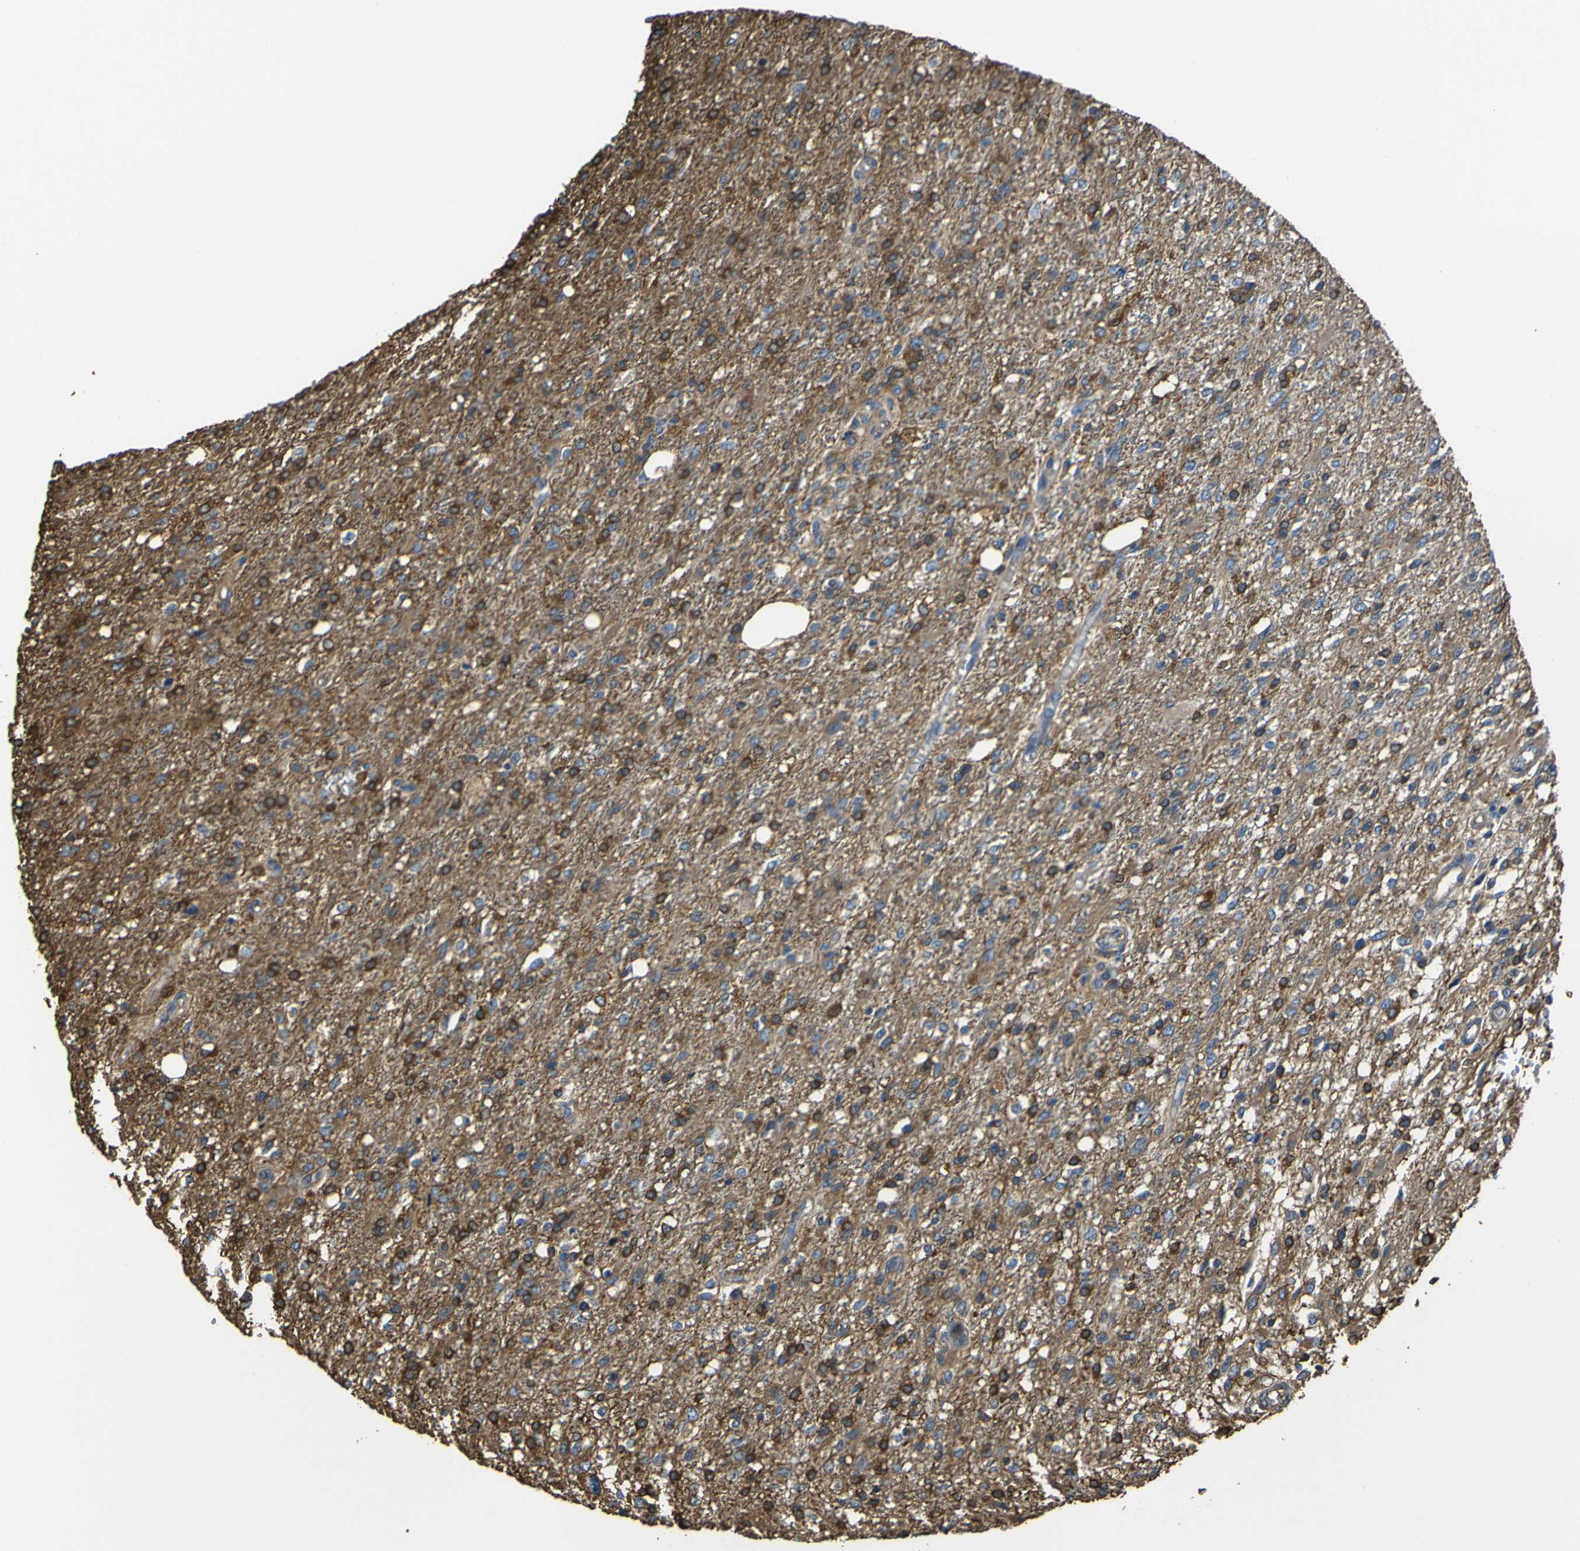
{"staining": {"intensity": "moderate", "quantity": ">75%", "location": "cytoplasmic/membranous"}, "tissue": "glioma", "cell_type": "Tumor cells", "image_type": "cancer", "snomed": [{"axis": "morphology", "description": "Glioma, malignant, High grade"}, {"axis": "topography", "description": "Cerebral cortex"}], "caption": "This is an image of immunohistochemistry (IHC) staining of malignant glioma (high-grade), which shows moderate expression in the cytoplasmic/membranous of tumor cells.", "gene": "TUBB", "patient": {"sex": "male", "age": 76}}